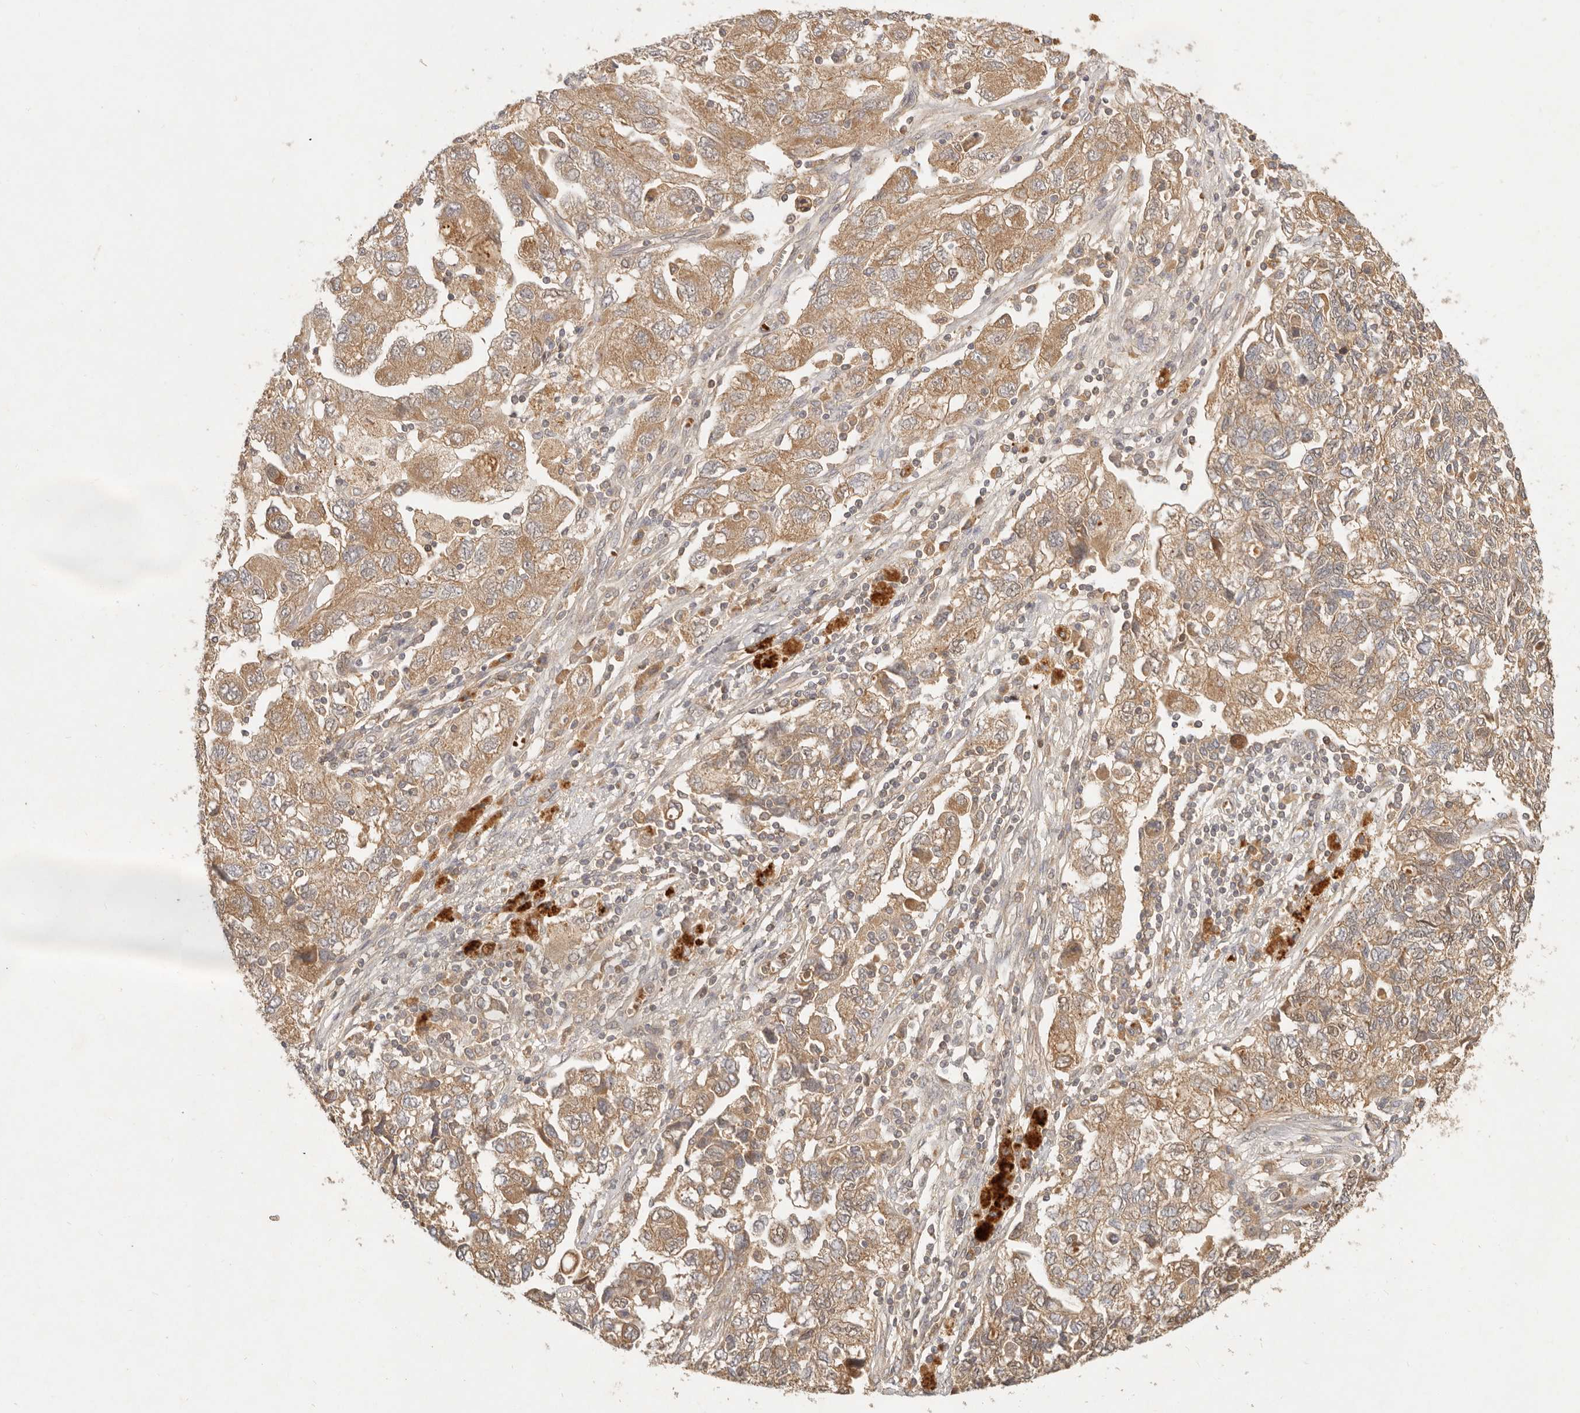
{"staining": {"intensity": "moderate", "quantity": ">75%", "location": "cytoplasmic/membranous"}, "tissue": "ovarian cancer", "cell_type": "Tumor cells", "image_type": "cancer", "snomed": [{"axis": "morphology", "description": "Carcinoma, NOS"}, {"axis": "morphology", "description": "Cystadenocarcinoma, serous, NOS"}, {"axis": "topography", "description": "Ovary"}], "caption": "Moderate cytoplasmic/membranous positivity for a protein is present in approximately >75% of tumor cells of ovarian carcinoma using immunohistochemistry.", "gene": "FREM2", "patient": {"sex": "female", "age": 69}}